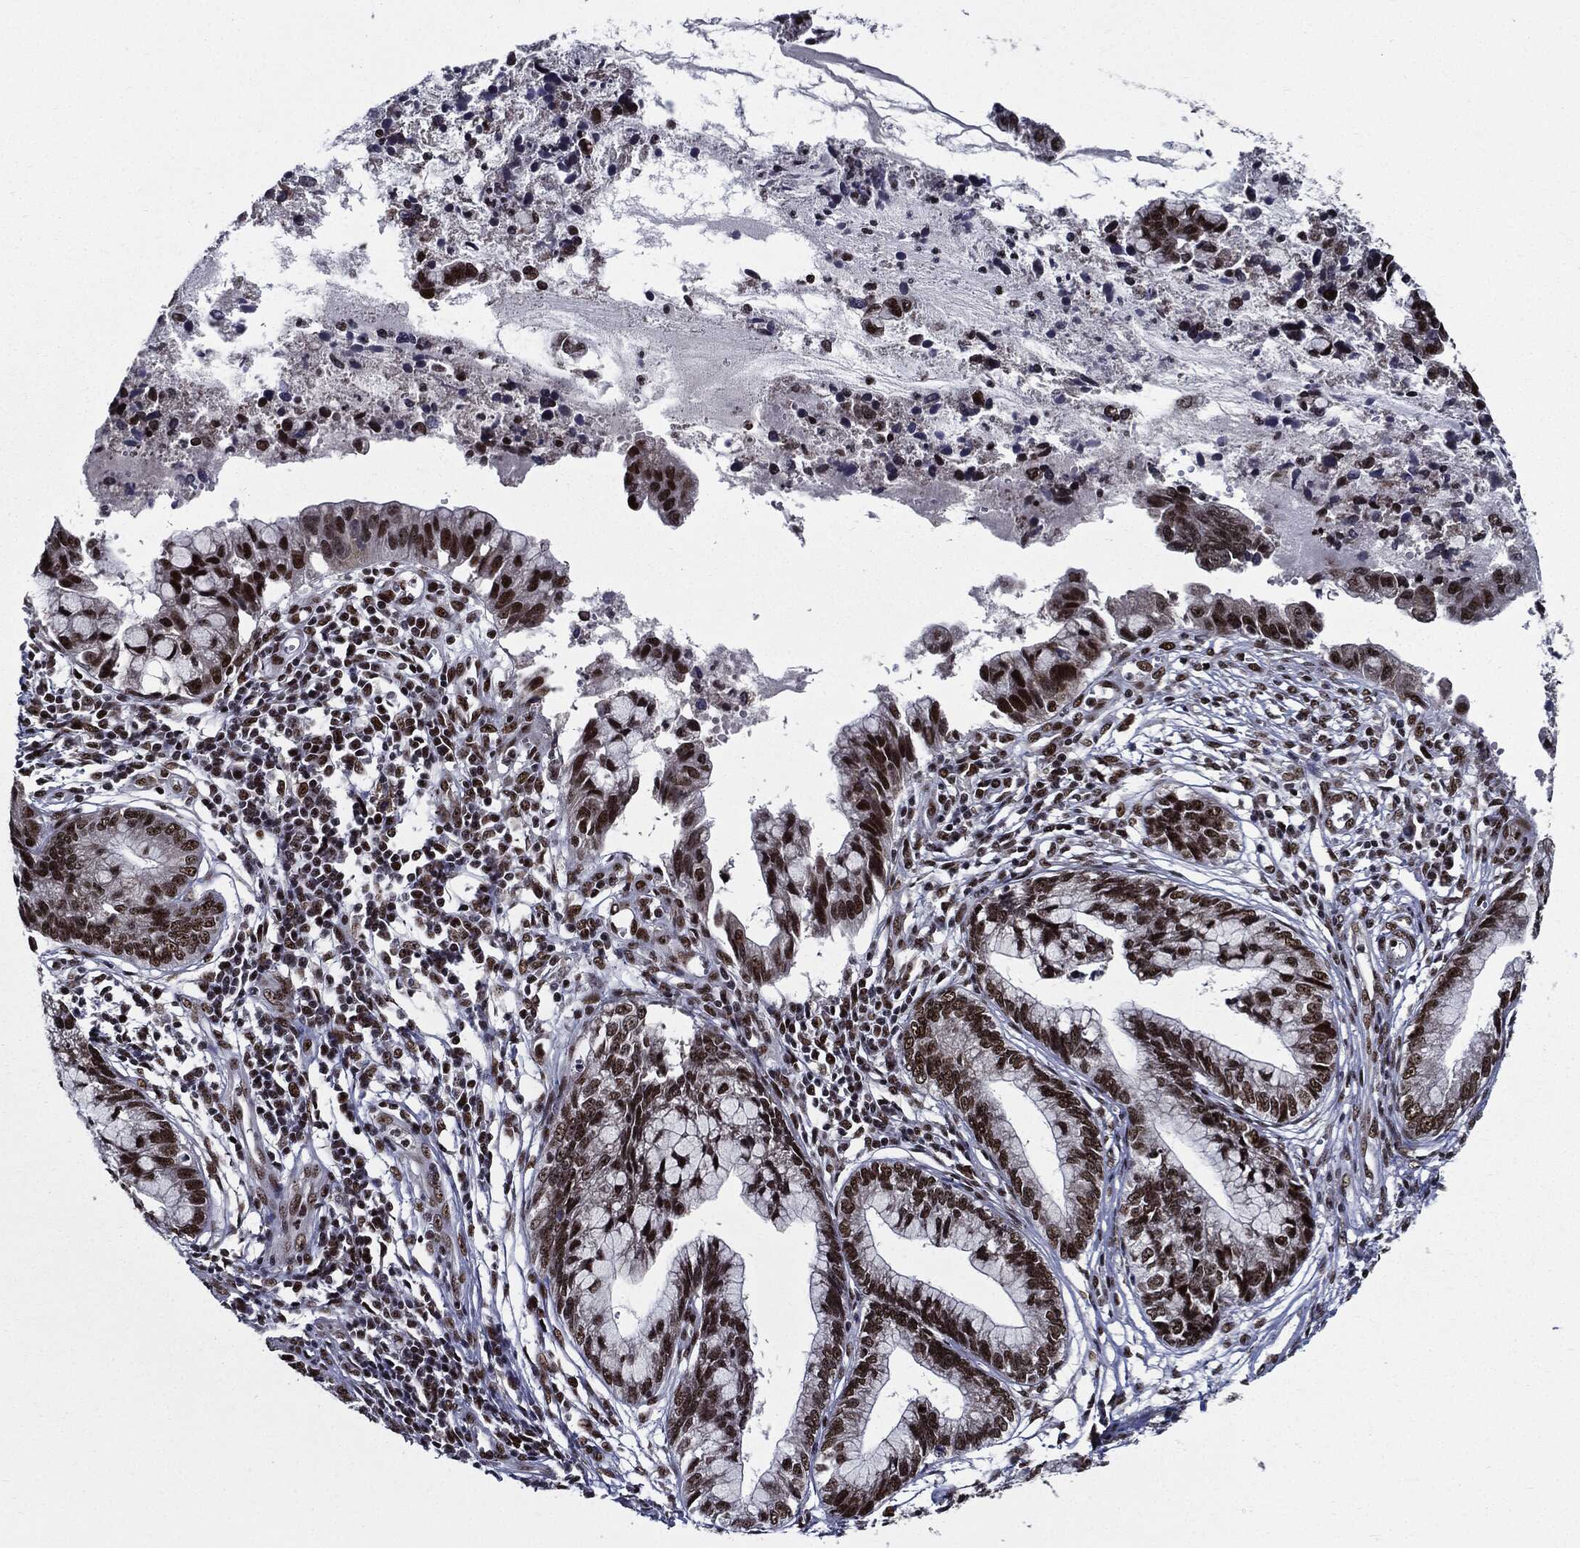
{"staining": {"intensity": "strong", "quantity": ">75%", "location": "nuclear"}, "tissue": "cervical cancer", "cell_type": "Tumor cells", "image_type": "cancer", "snomed": [{"axis": "morphology", "description": "Adenocarcinoma, NOS"}, {"axis": "topography", "description": "Cervix"}], "caption": "IHC (DAB) staining of human cervical adenocarcinoma displays strong nuclear protein positivity in approximately >75% of tumor cells.", "gene": "ZFP91", "patient": {"sex": "female", "age": 44}}